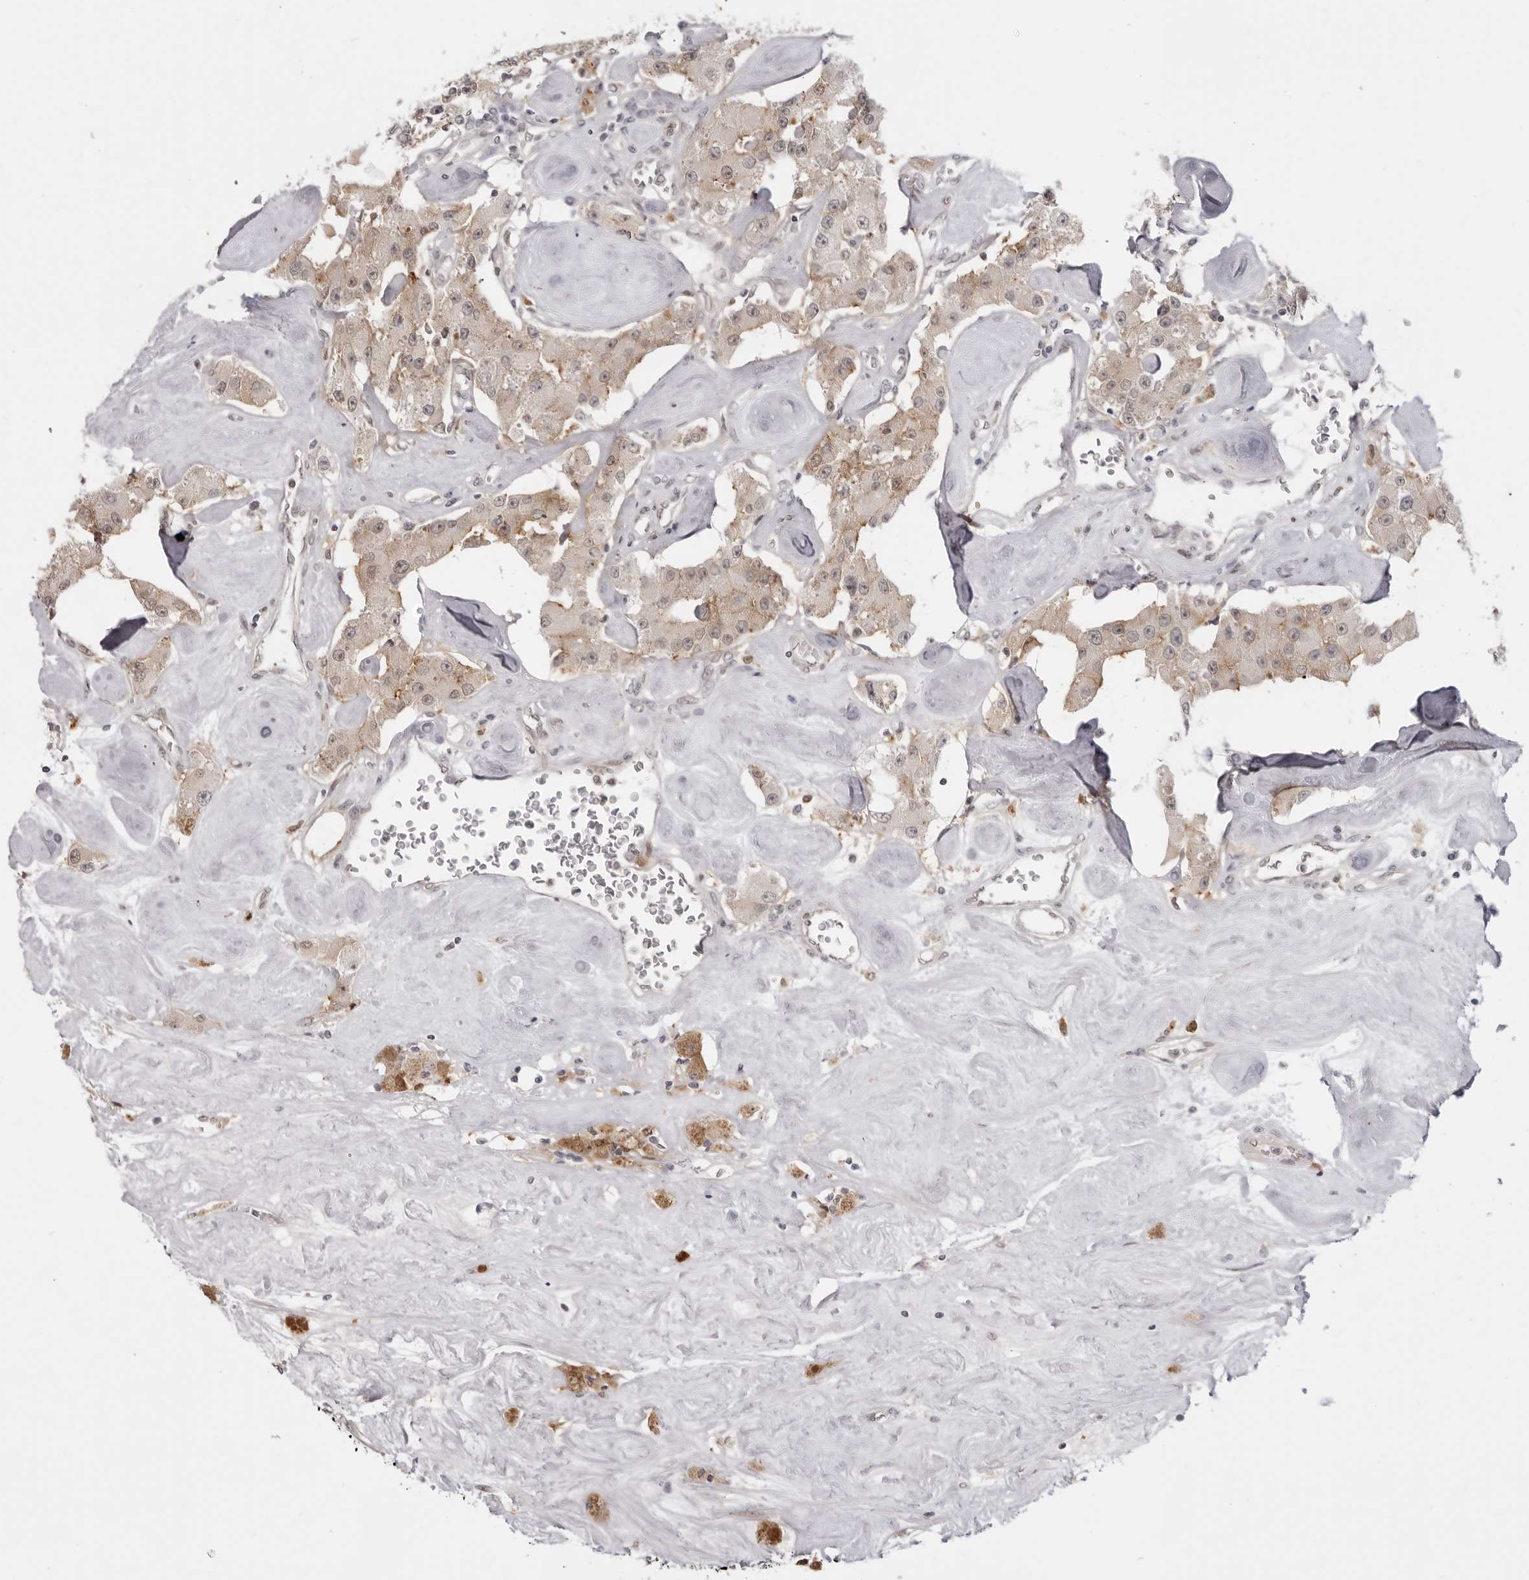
{"staining": {"intensity": "weak", "quantity": ">75%", "location": "nuclear"}, "tissue": "carcinoid", "cell_type": "Tumor cells", "image_type": "cancer", "snomed": [{"axis": "morphology", "description": "Carcinoid, malignant, NOS"}, {"axis": "topography", "description": "Pancreas"}], "caption": "A micrograph of human carcinoid stained for a protein shows weak nuclear brown staining in tumor cells.", "gene": "SRGAP2", "patient": {"sex": "male", "age": 41}}